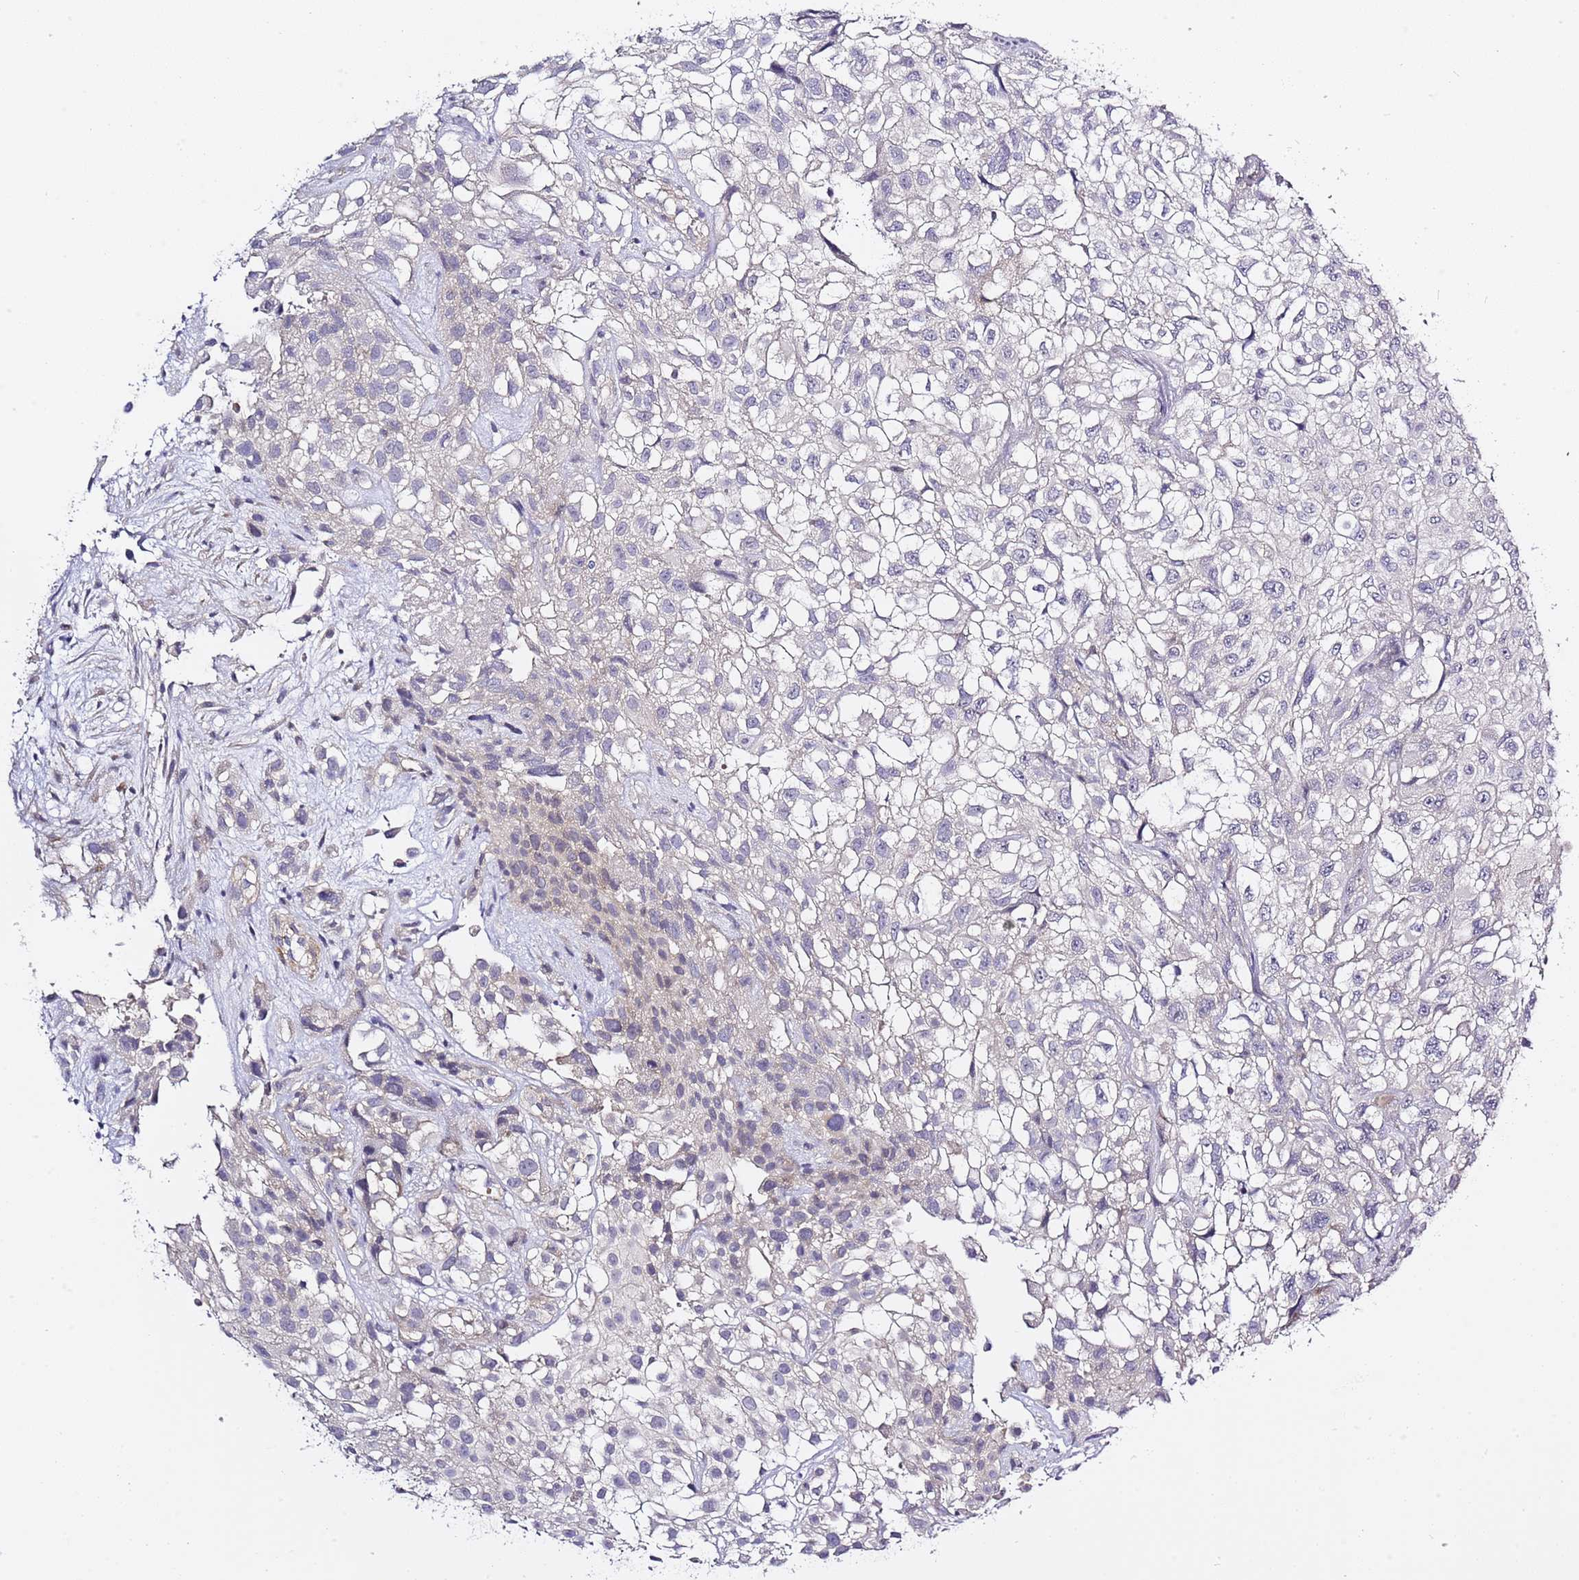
{"staining": {"intensity": "negative", "quantity": "none", "location": "none"}, "tissue": "urothelial cancer", "cell_type": "Tumor cells", "image_type": "cancer", "snomed": [{"axis": "morphology", "description": "Urothelial carcinoma, High grade"}, {"axis": "topography", "description": "Urinary bladder"}], "caption": "Protein analysis of urothelial carcinoma (high-grade) reveals no significant expression in tumor cells.", "gene": "RFK", "patient": {"sex": "male", "age": 56}}